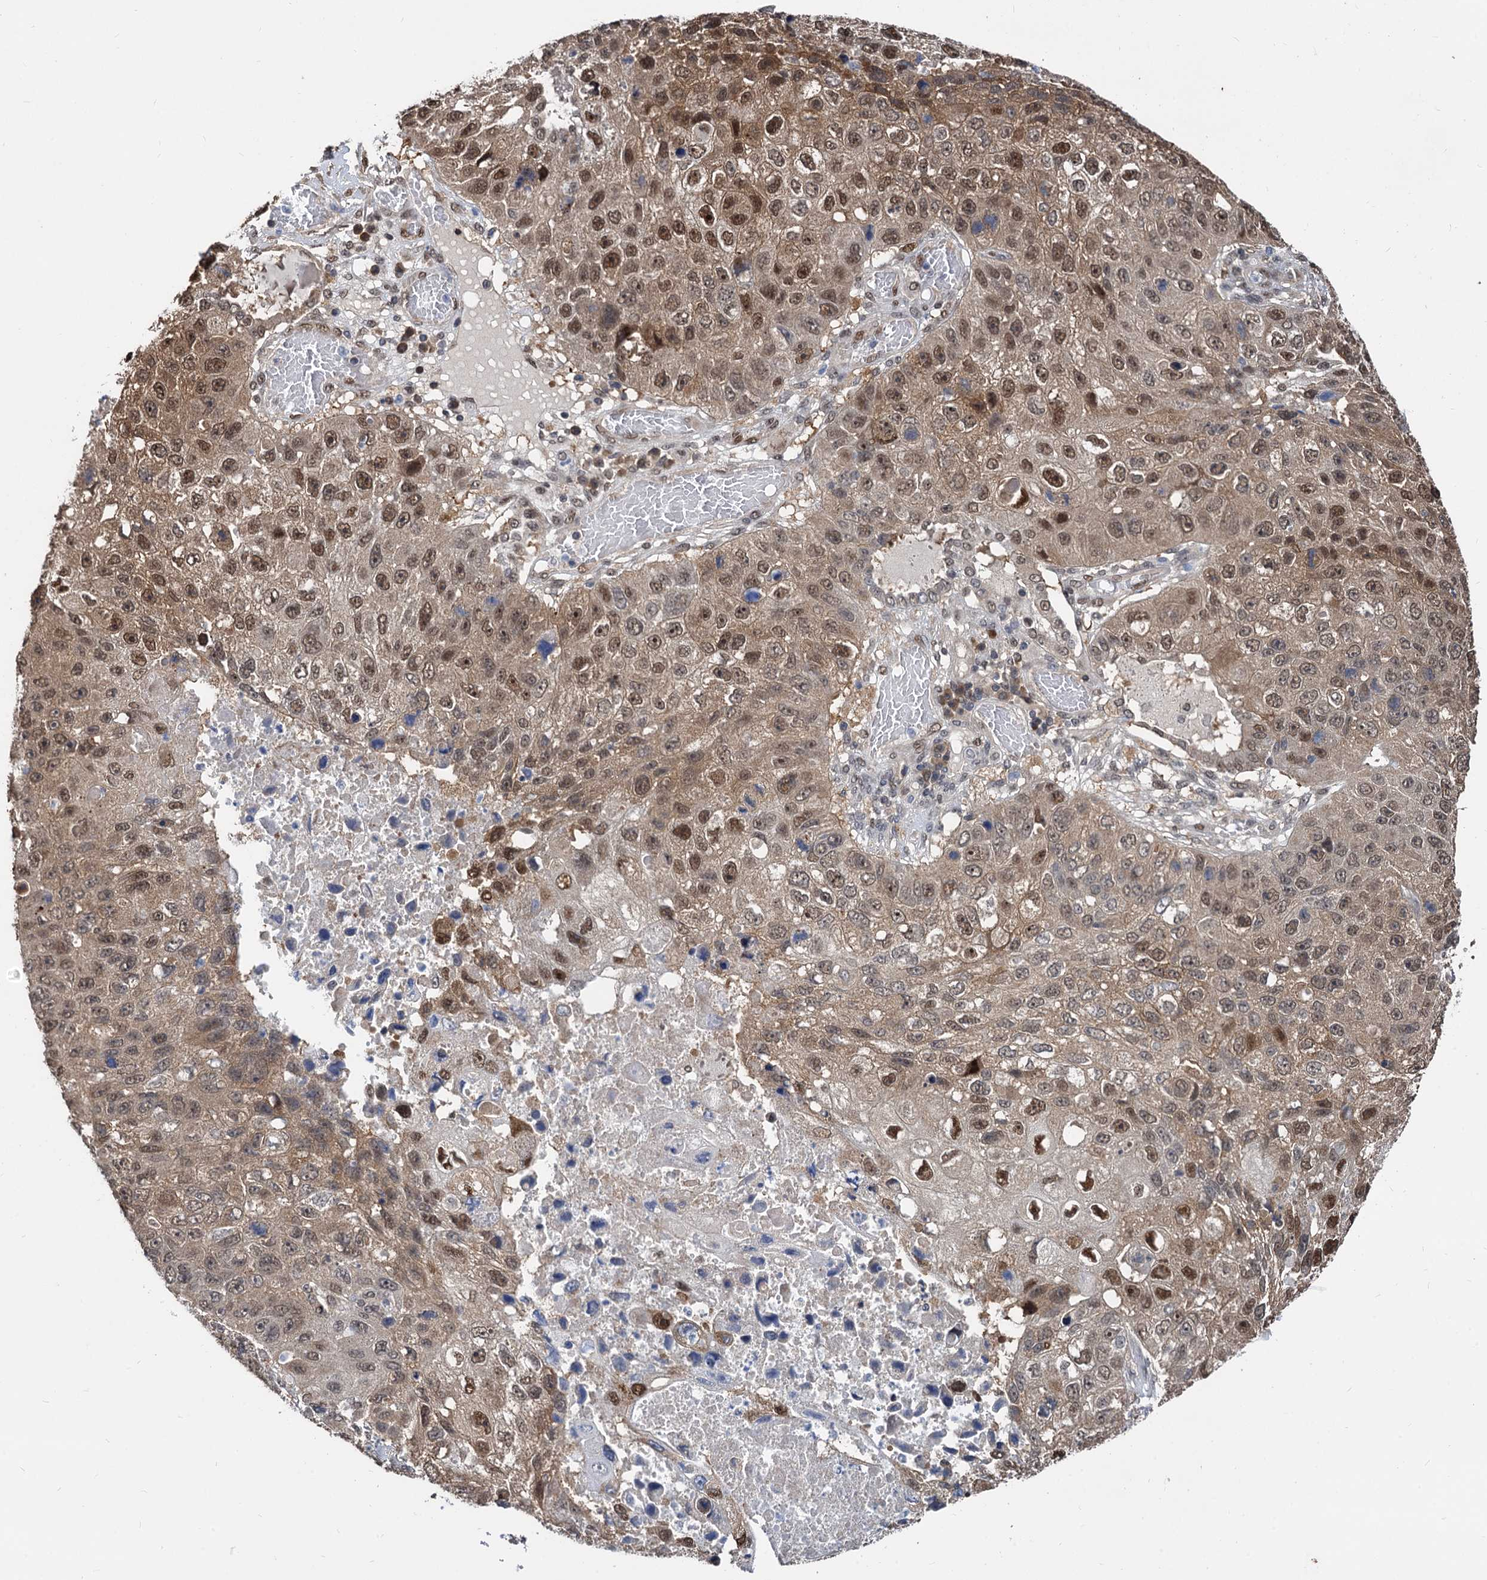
{"staining": {"intensity": "moderate", "quantity": ">75%", "location": "nuclear"}, "tissue": "lung cancer", "cell_type": "Tumor cells", "image_type": "cancer", "snomed": [{"axis": "morphology", "description": "Squamous cell carcinoma, NOS"}, {"axis": "topography", "description": "Lung"}], "caption": "Lung squamous cell carcinoma stained with a protein marker displays moderate staining in tumor cells.", "gene": "PSMD4", "patient": {"sex": "male", "age": 61}}